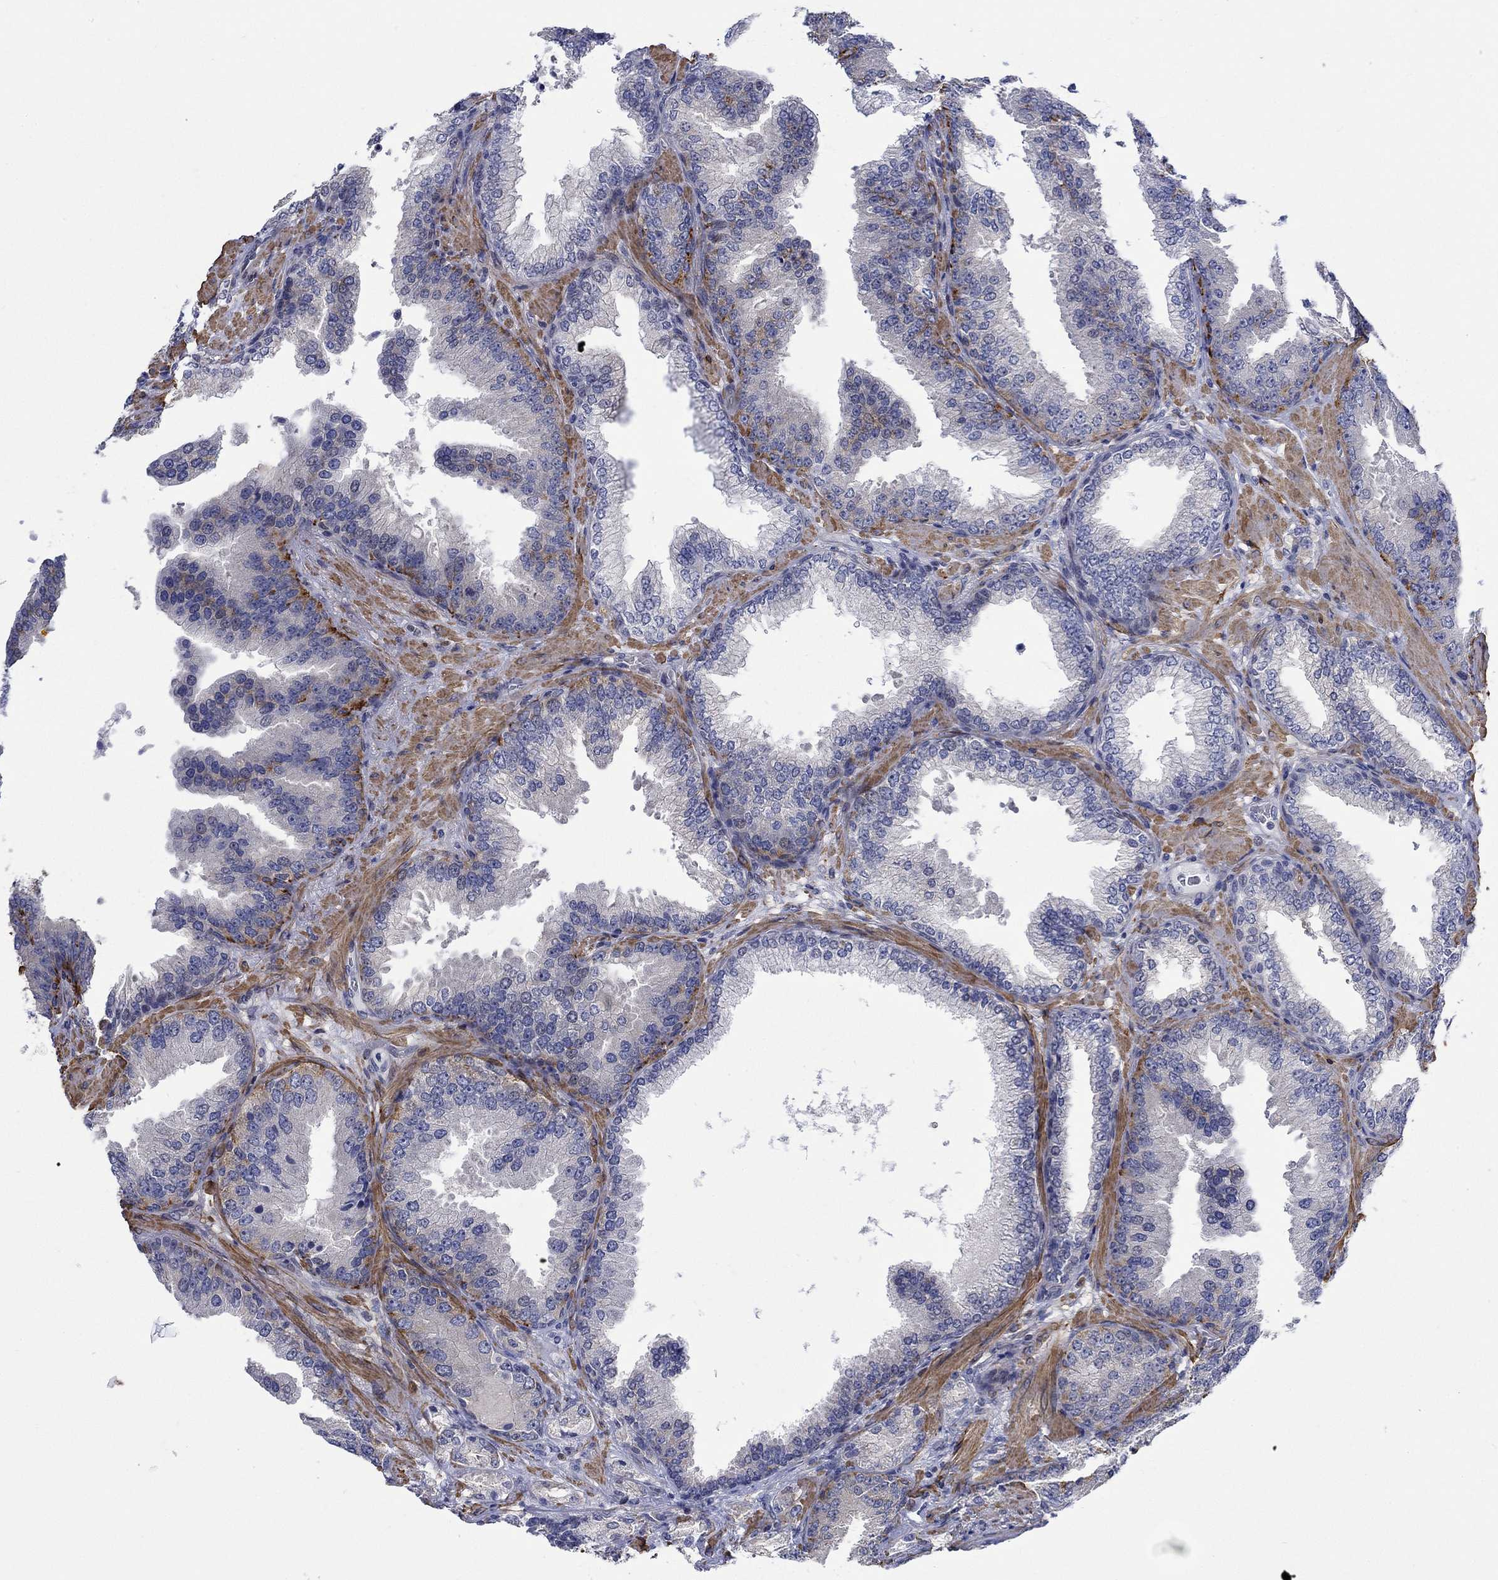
{"staining": {"intensity": "weak", "quantity": "<25%", "location": "cytoplasmic/membranous"}, "tissue": "prostate cancer", "cell_type": "Tumor cells", "image_type": "cancer", "snomed": [{"axis": "morphology", "description": "Adenocarcinoma, Low grade"}, {"axis": "topography", "description": "Prostate"}], "caption": "Immunohistochemical staining of human prostate low-grade adenocarcinoma displays no significant expression in tumor cells.", "gene": "SCN7A", "patient": {"sex": "male", "age": 68}}